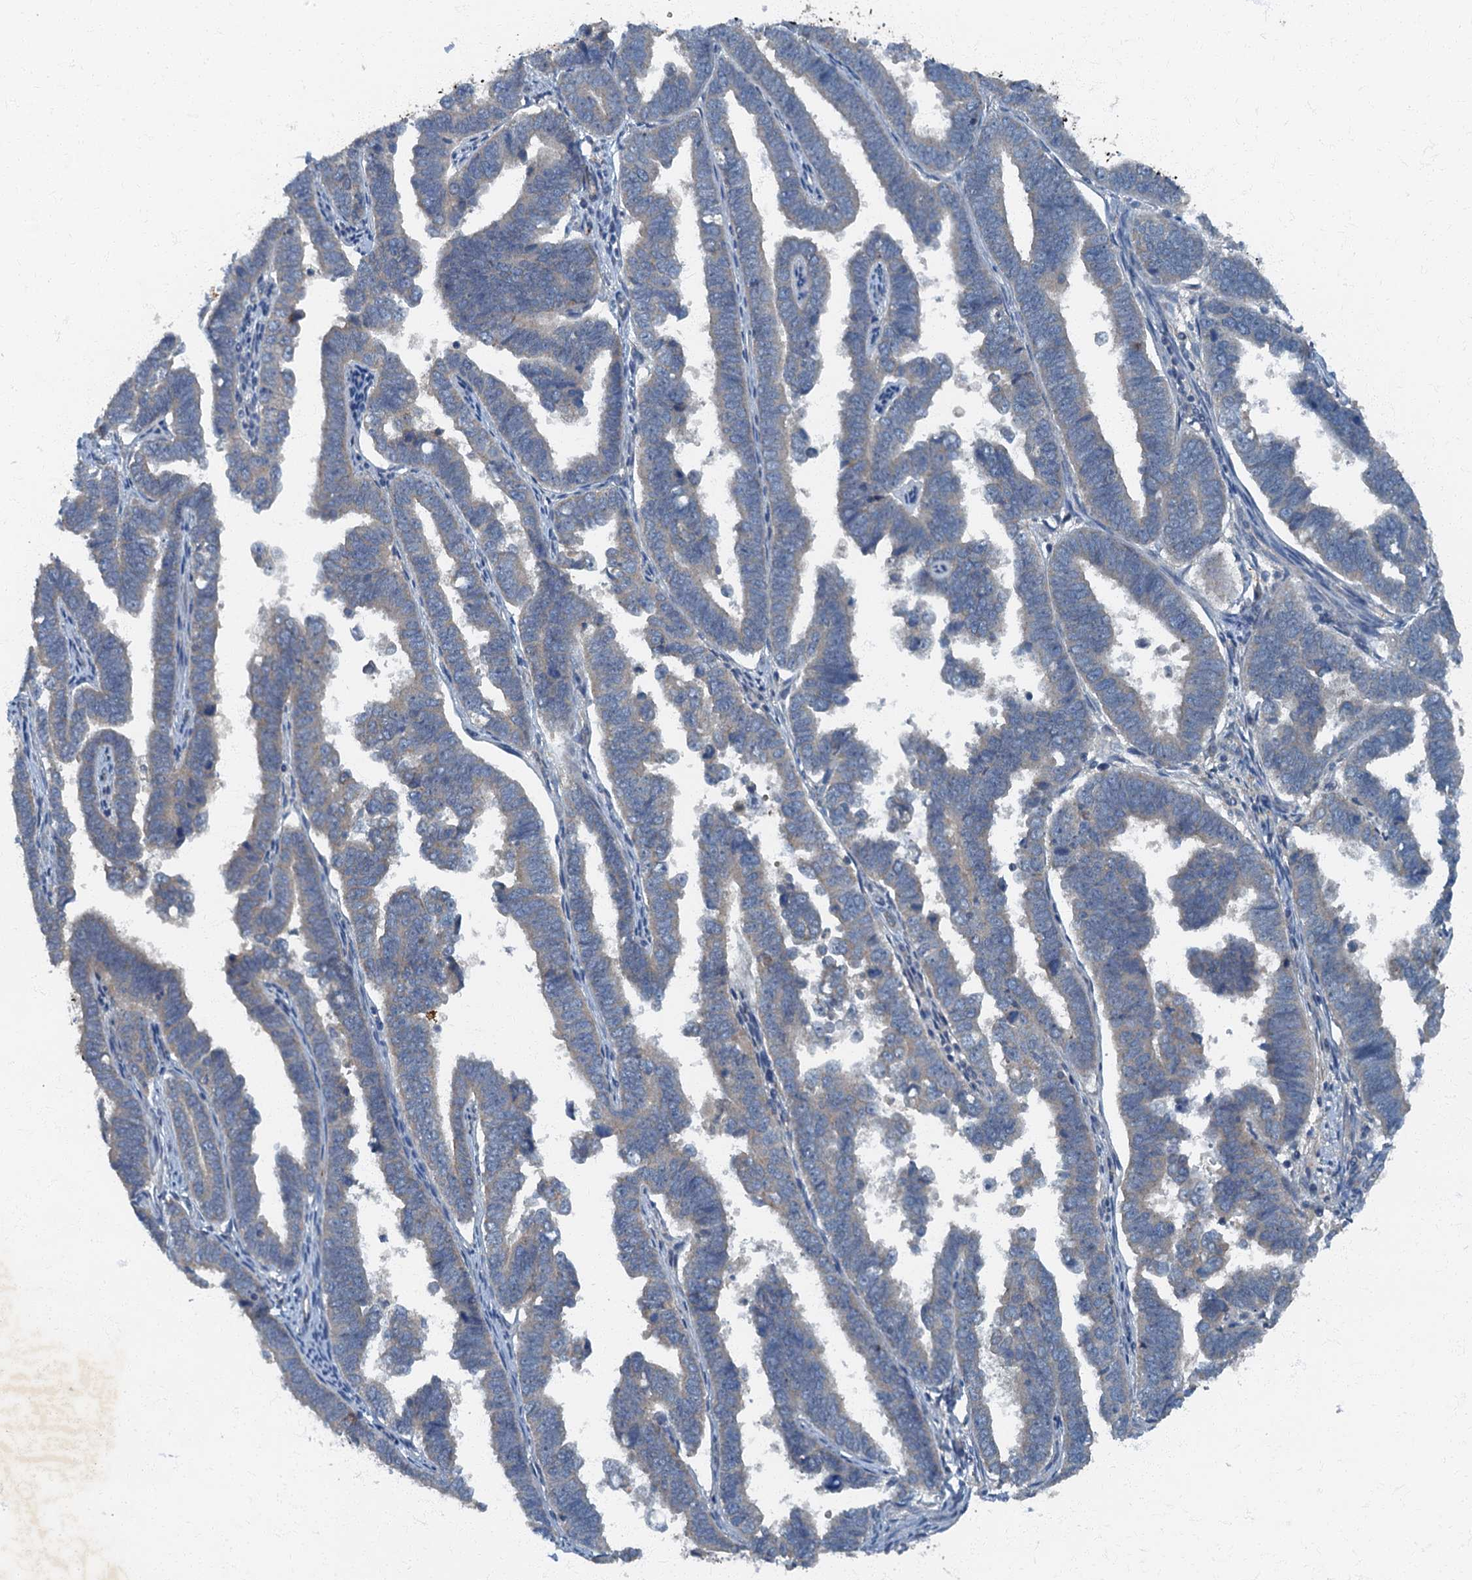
{"staining": {"intensity": "negative", "quantity": "none", "location": "none"}, "tissue": "endometrial cancer", "cell_type": "Tumor cells", "image_type": "cancer", "snomed": [{"axis": "morphology", "description": "Adenocarcinoma, NOS"}, {"axis": "topography", "description": "Endometrium"}], "caption": "Immunohistochemistry (IHC) photomicrograph of human adenocarcinoma (endometrial) stained for a protein (brown), which shows no positivity in tumor cells. Brightfield microscopy of immunohistochemistry stained with DAB (brown) and hematoxylin (blue), captured at high magnification.", "gene": "ARL11", "patient": {"sex": "female", "age": 75}}